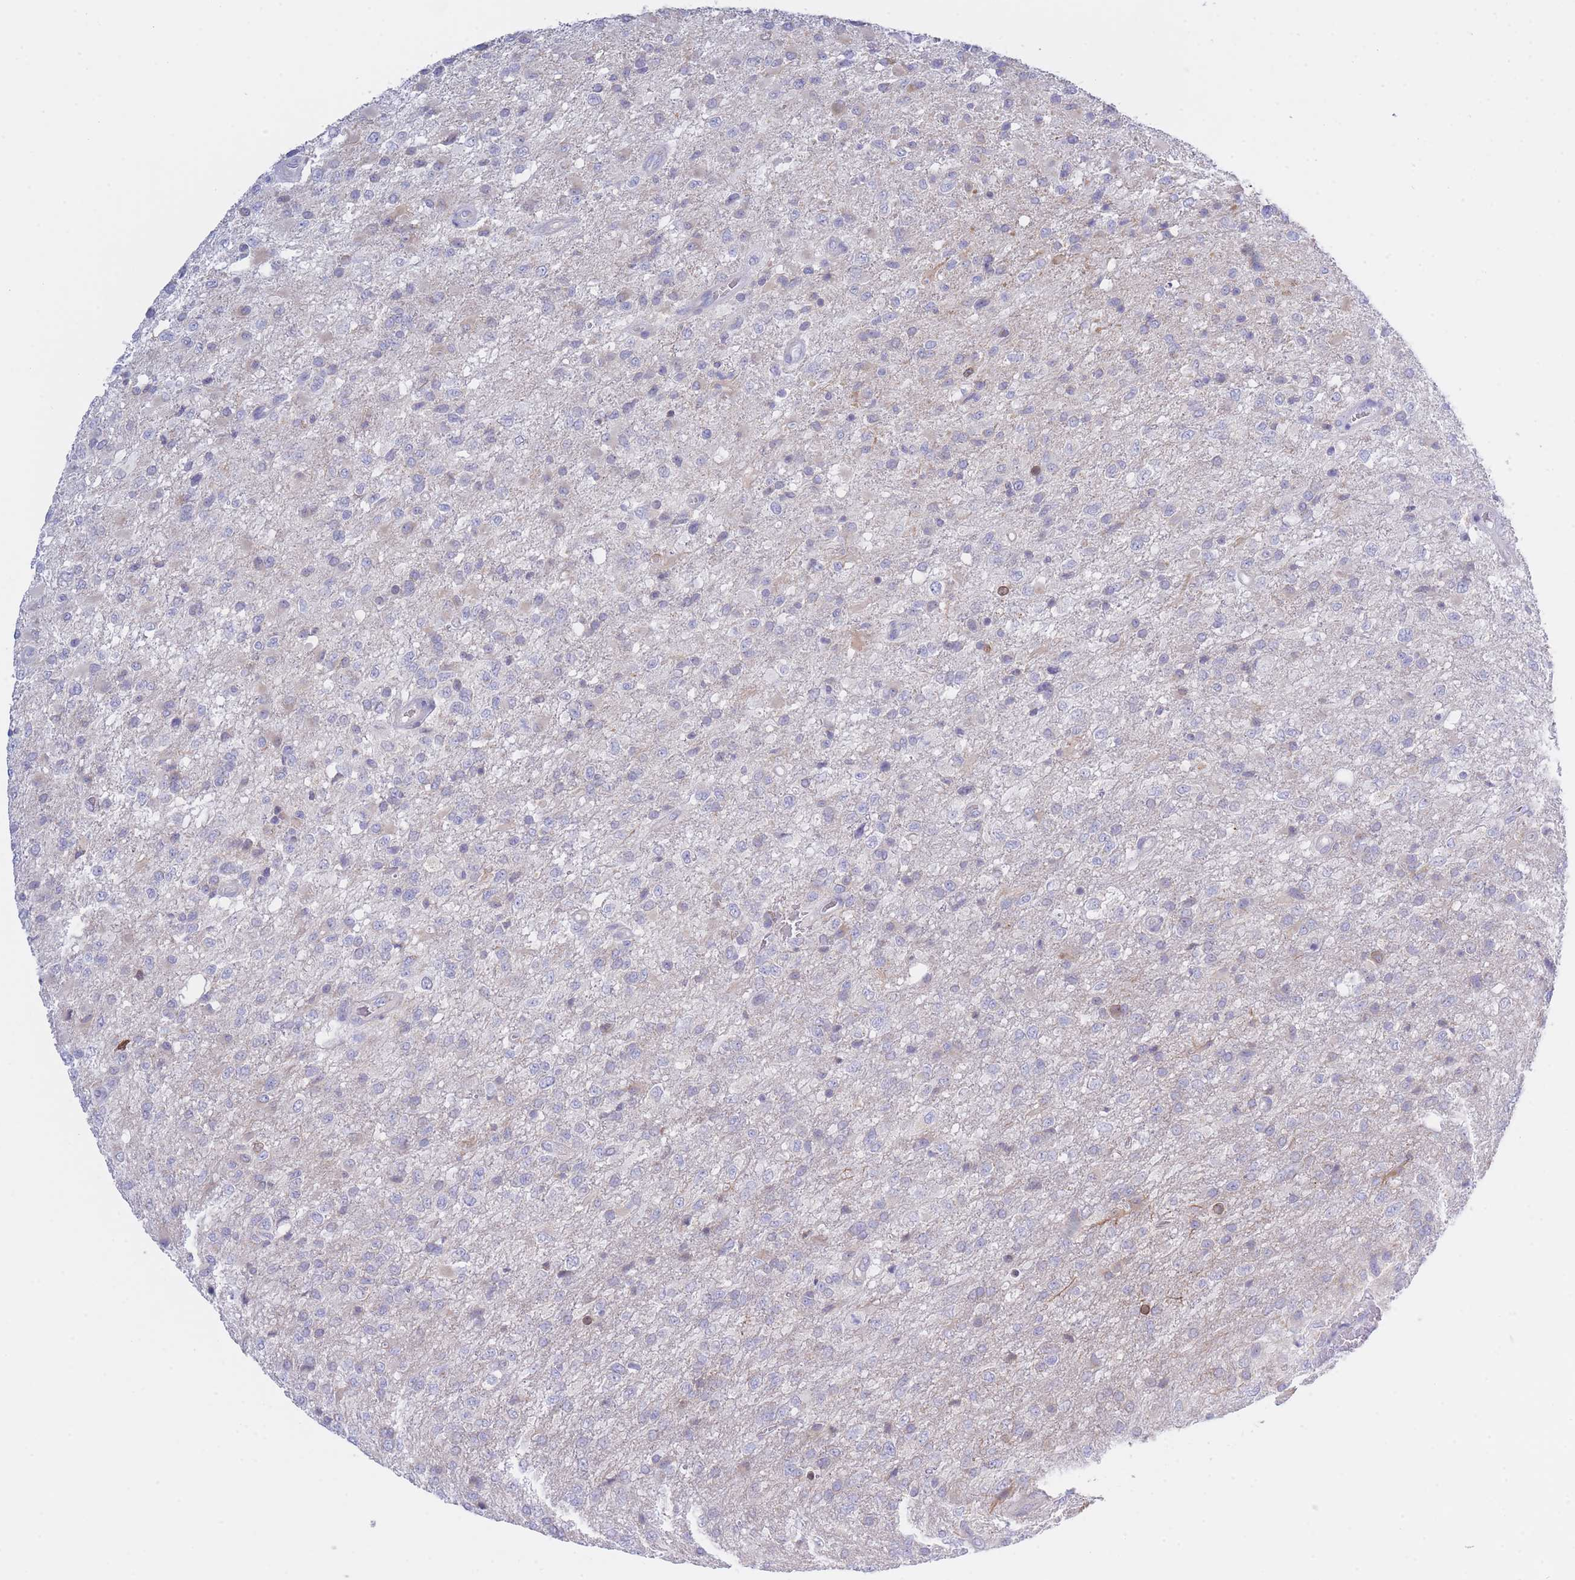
{"staining": {"intensity": "negative", "quantity": "none", "location": "none"}, "tissue": "glioma", "cell_type": "Tumor cells", "image_type": "cancer", "snomed": [{"axis": "morphology", "description": "Glioma, malignant, High grade"}, {"axis": "topography", "description": "Brain"}], "caption": "Malignant glioma (high-grade) was stained to show a protein in brown. There is no significant expression in tumor cells.", "gene": "NANP", "patient": {"sex": "female", "age": 74}}